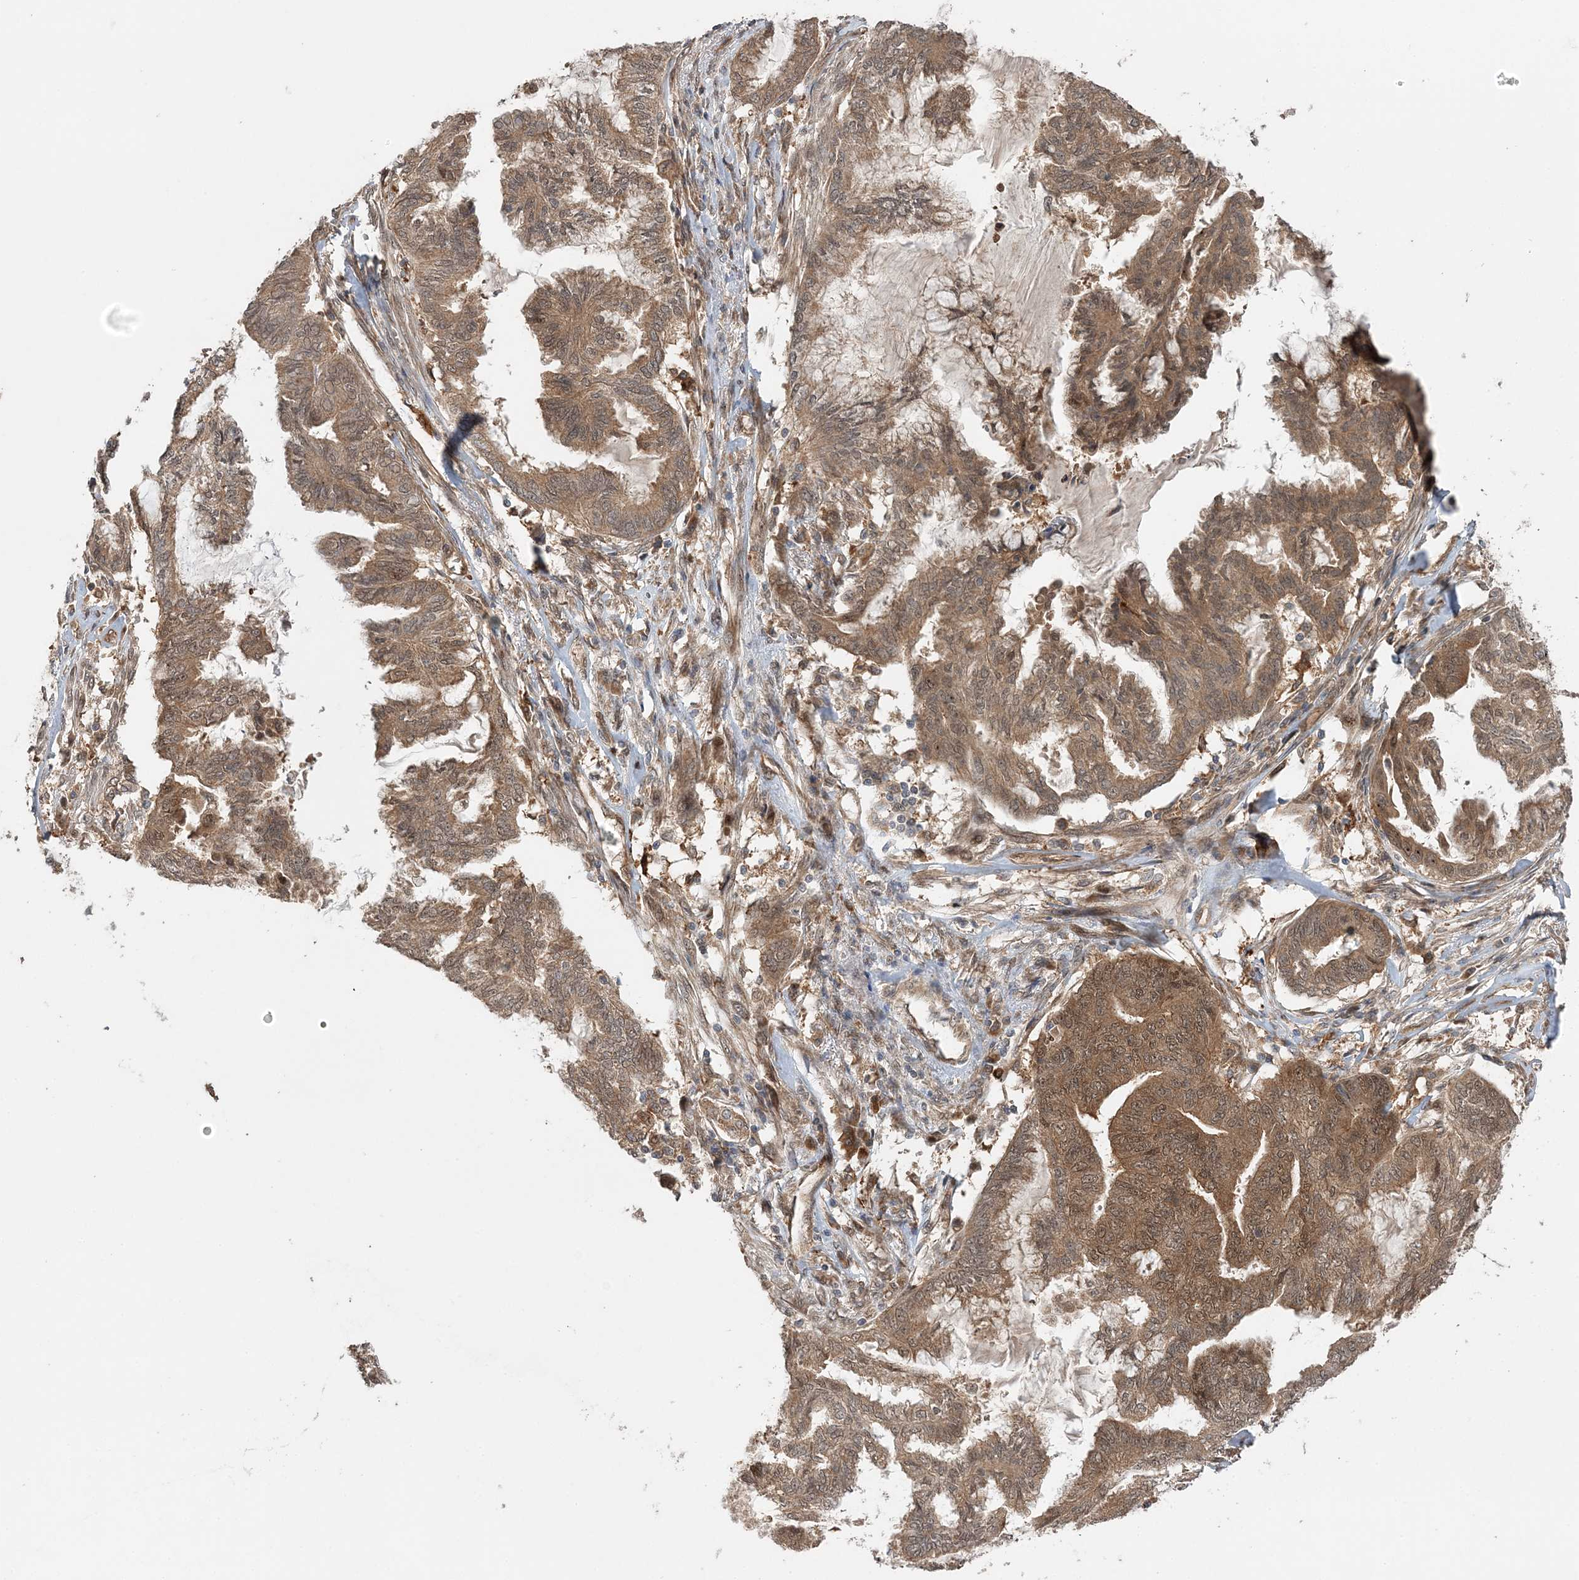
{"staining": {"intensity": "moderate", "quantity": ">75%", "location": "cytoplasmic/membranous"}, "tissue": "endometrial cancer", "cell_type": "Tumor cells", "image_type": "cancer", "snomed": [{"axis": "morphology", "description": "Adenocarcinoma, NOS"}, {"axis": "topography", "description": "Endometrium"}], "caption": "Immunohistochemical staining of human adenocarcinoma (endometrial) shows medium levels of moderate cytoplasmic/membranous protein positivity in approximately >75% of tumor cells. (DAB = brown stain, brightfield microscopy at high magnification).", "gene": "UBTD2", "patient": {"sex": "female", "age": 86}}